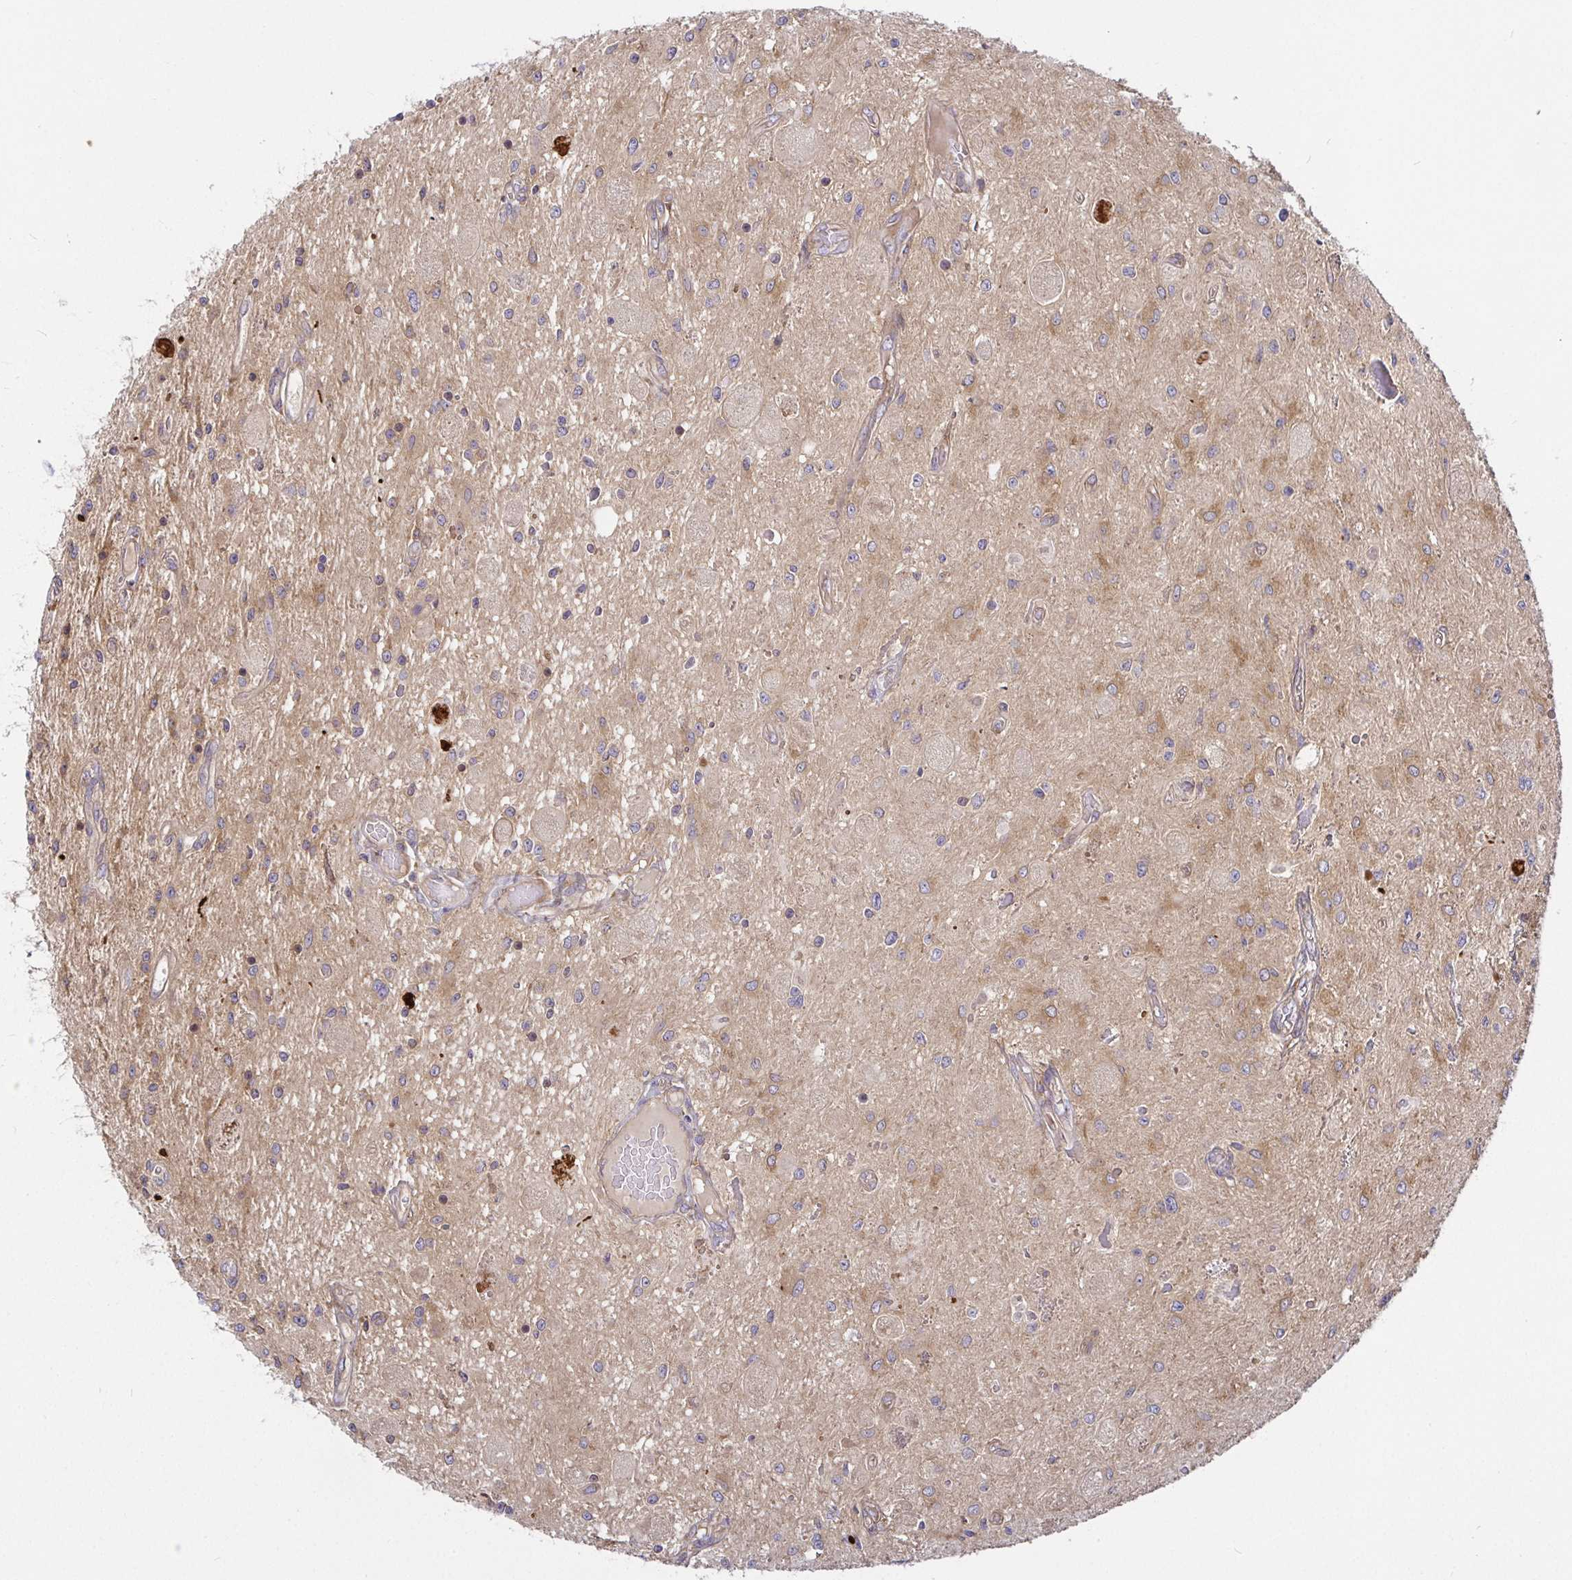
{"staining": {"intensity": "moderate", "quantity": "25%-75%", "location": "cytoplasmic/membranous"}, "tissue": "glioma", "cell_type": "Tumor cells", "image_type": "cancer", "snomed": [{"axis": "morphology", "description": "Glioma, malignant, Low grade"}, {"axis": "topography", "description": "Cerebellum"}], "caption": "Moderate cytoplasmic/membranous staining for a protein is appreciated in about 25%-75% of tumor cells of malignant glioma (low-grade) using immunohistochemistry.", "gene": "SNX8", "patient": {"sex": "female", "age": 14}}